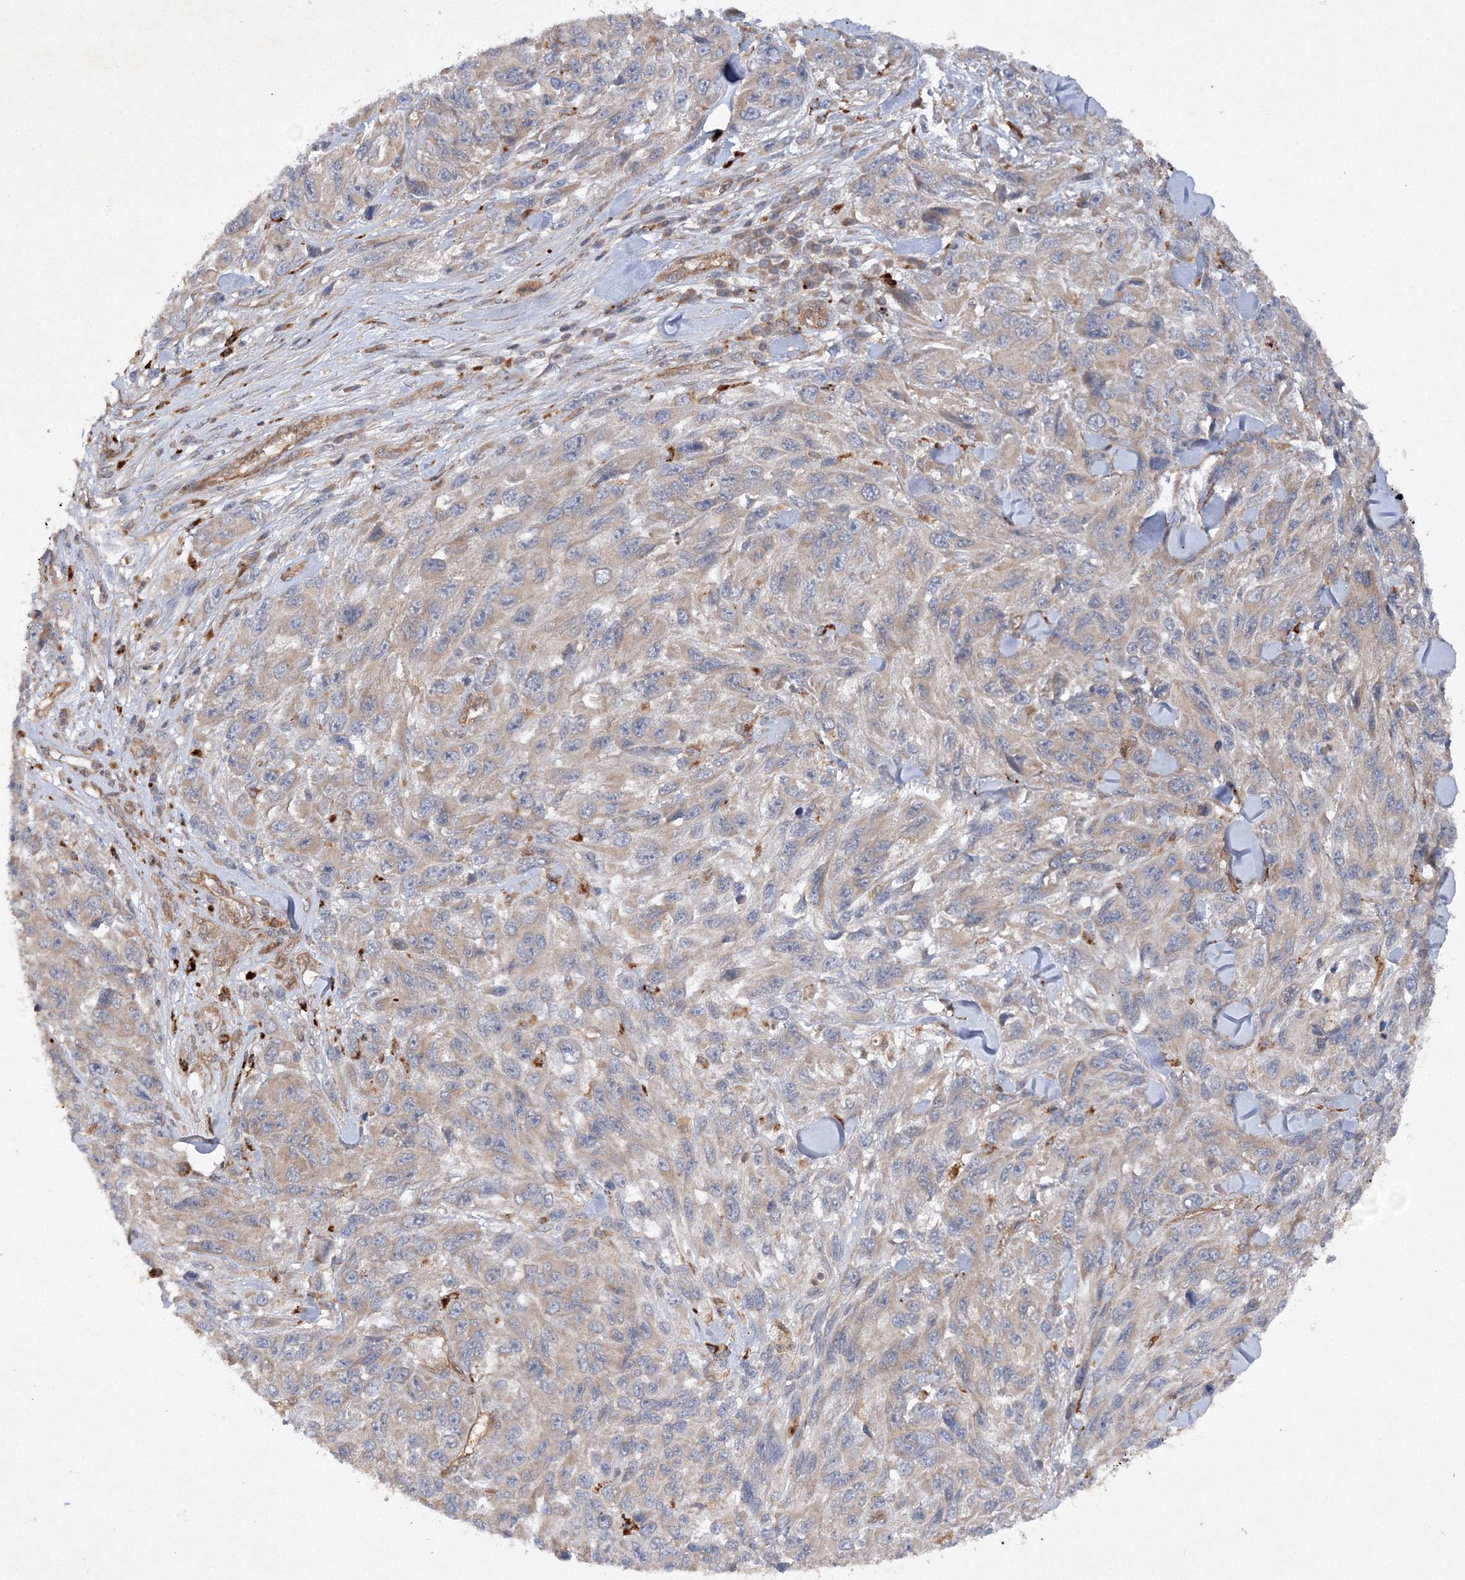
{"staining": {"intensity": "negative", "quantity": "none", "location": "none"}, "tissue": "melanoma", "cell_type": "Tumor cells", "image_type": "cancer", "snomed": [{"axis": "morphology", "description": "Malignant melanoma, NOS"}, {"axis": "topography", "description": "Skin"}], "caption": "Immunohistochemistry photomicrograph of human malignant melanoma stained for a protein (brown), which exhibits no positivity in tumor cells. (Brightfield microscopy of DAB IHC at high magnification).", "gene": "DCTD", "patient": {"sex": "female", "age": 96}}